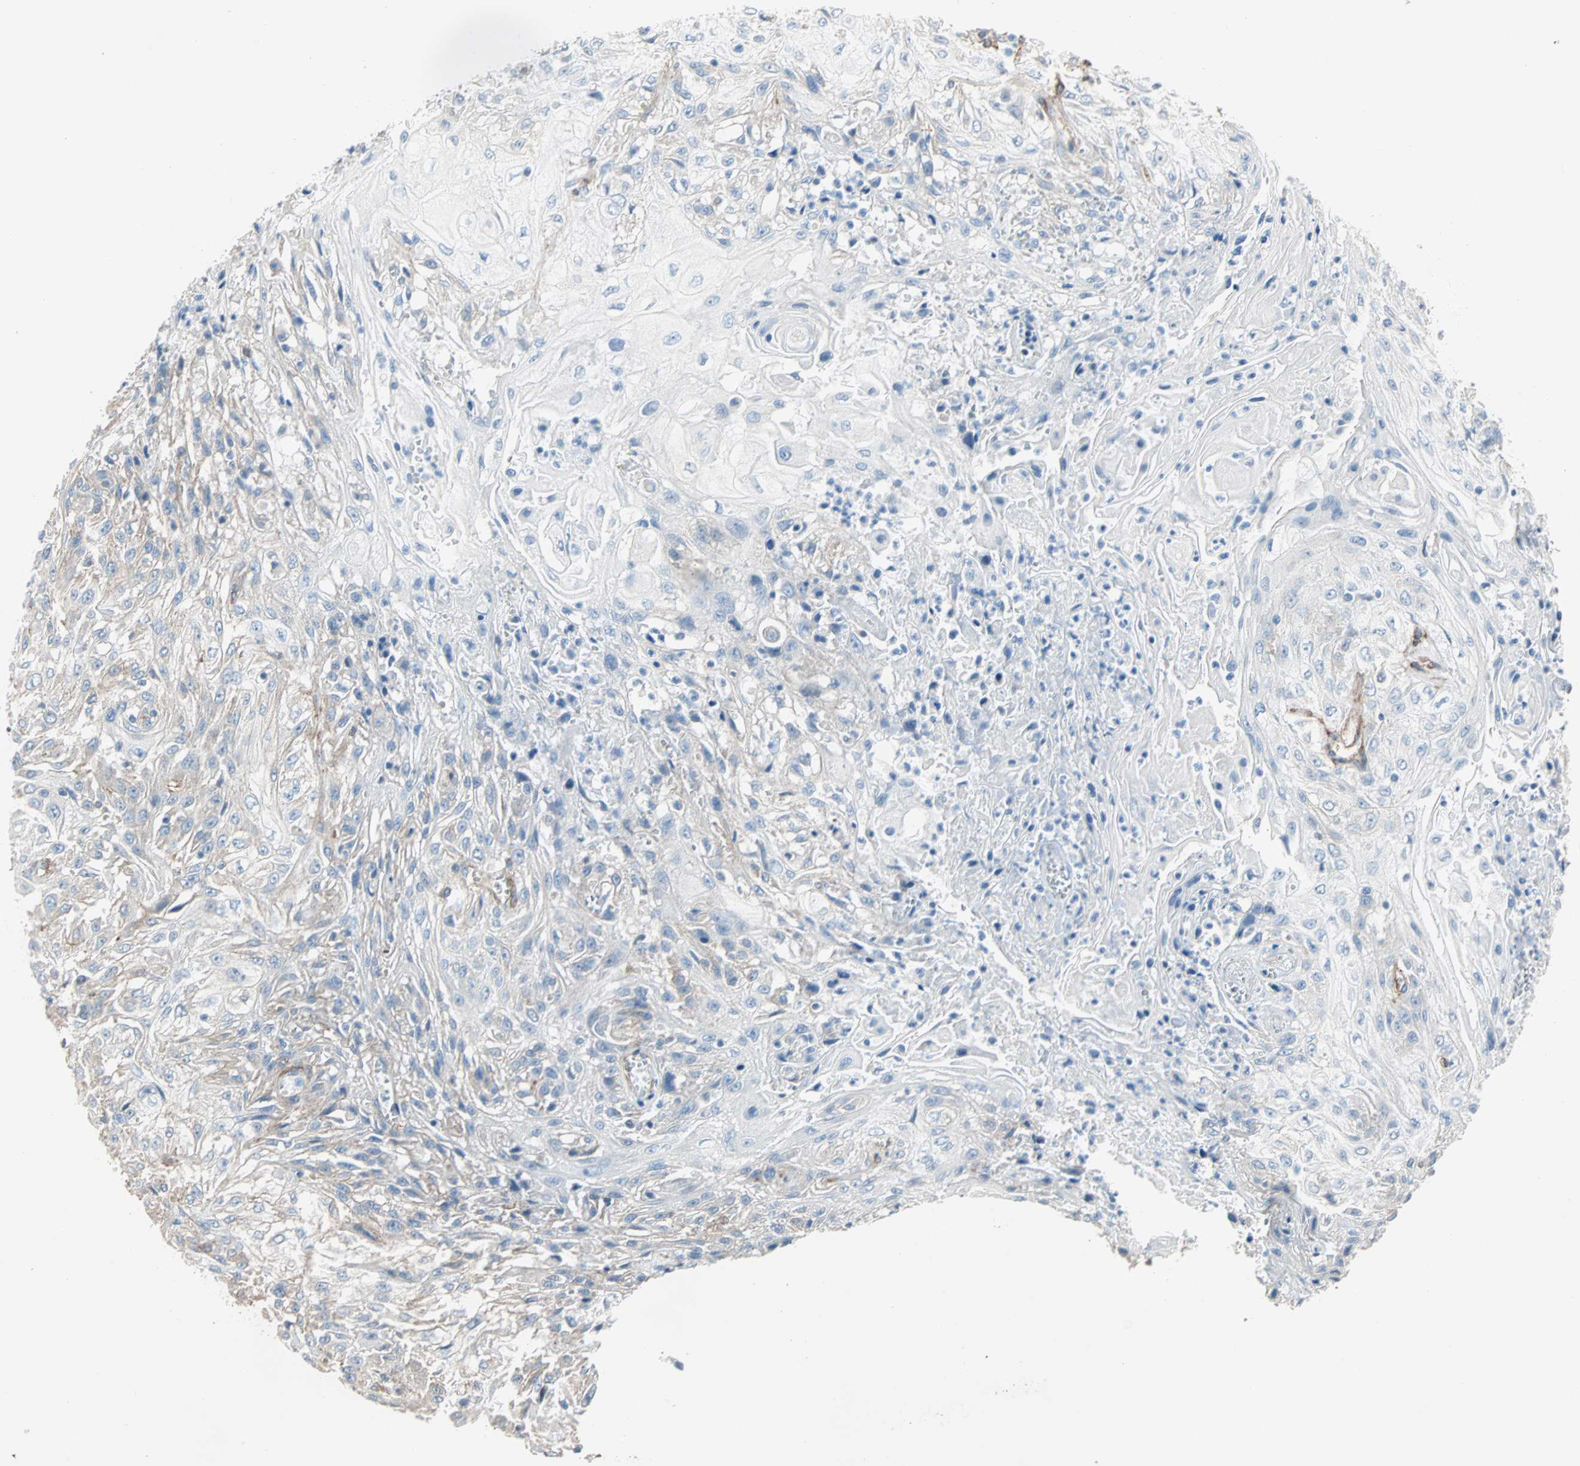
{"staining": {"intensity": "weak", "quantity": "<25%", "location": "cytoplasmic/membranous"}, "tissue": "skin cancer", "cell_type": "Tumor cells", "image_type": "cancer", "snomed": [{"axis": "morphology", "description": "Squamous cell carcinoma, NOS"}, {"axis": "morphology", "description": "Squamous cell carcinoma, metastatic, NOS"}, {"axis": "topography", "description": "Skin"}, {"axis": "topography", "description": "Lymph node"}], "caption": "High magnification brightfield microscopy of skin cancer (metastatic squamous cell carcinoma) stained with DAB (3,3'-diaminobenzidine) (brown) and counterstained with hematoxylin (blue): tumor cells show no significant staining.", "gene": "EPB41L2", "patient": {"sex": "male", "age": 75}}